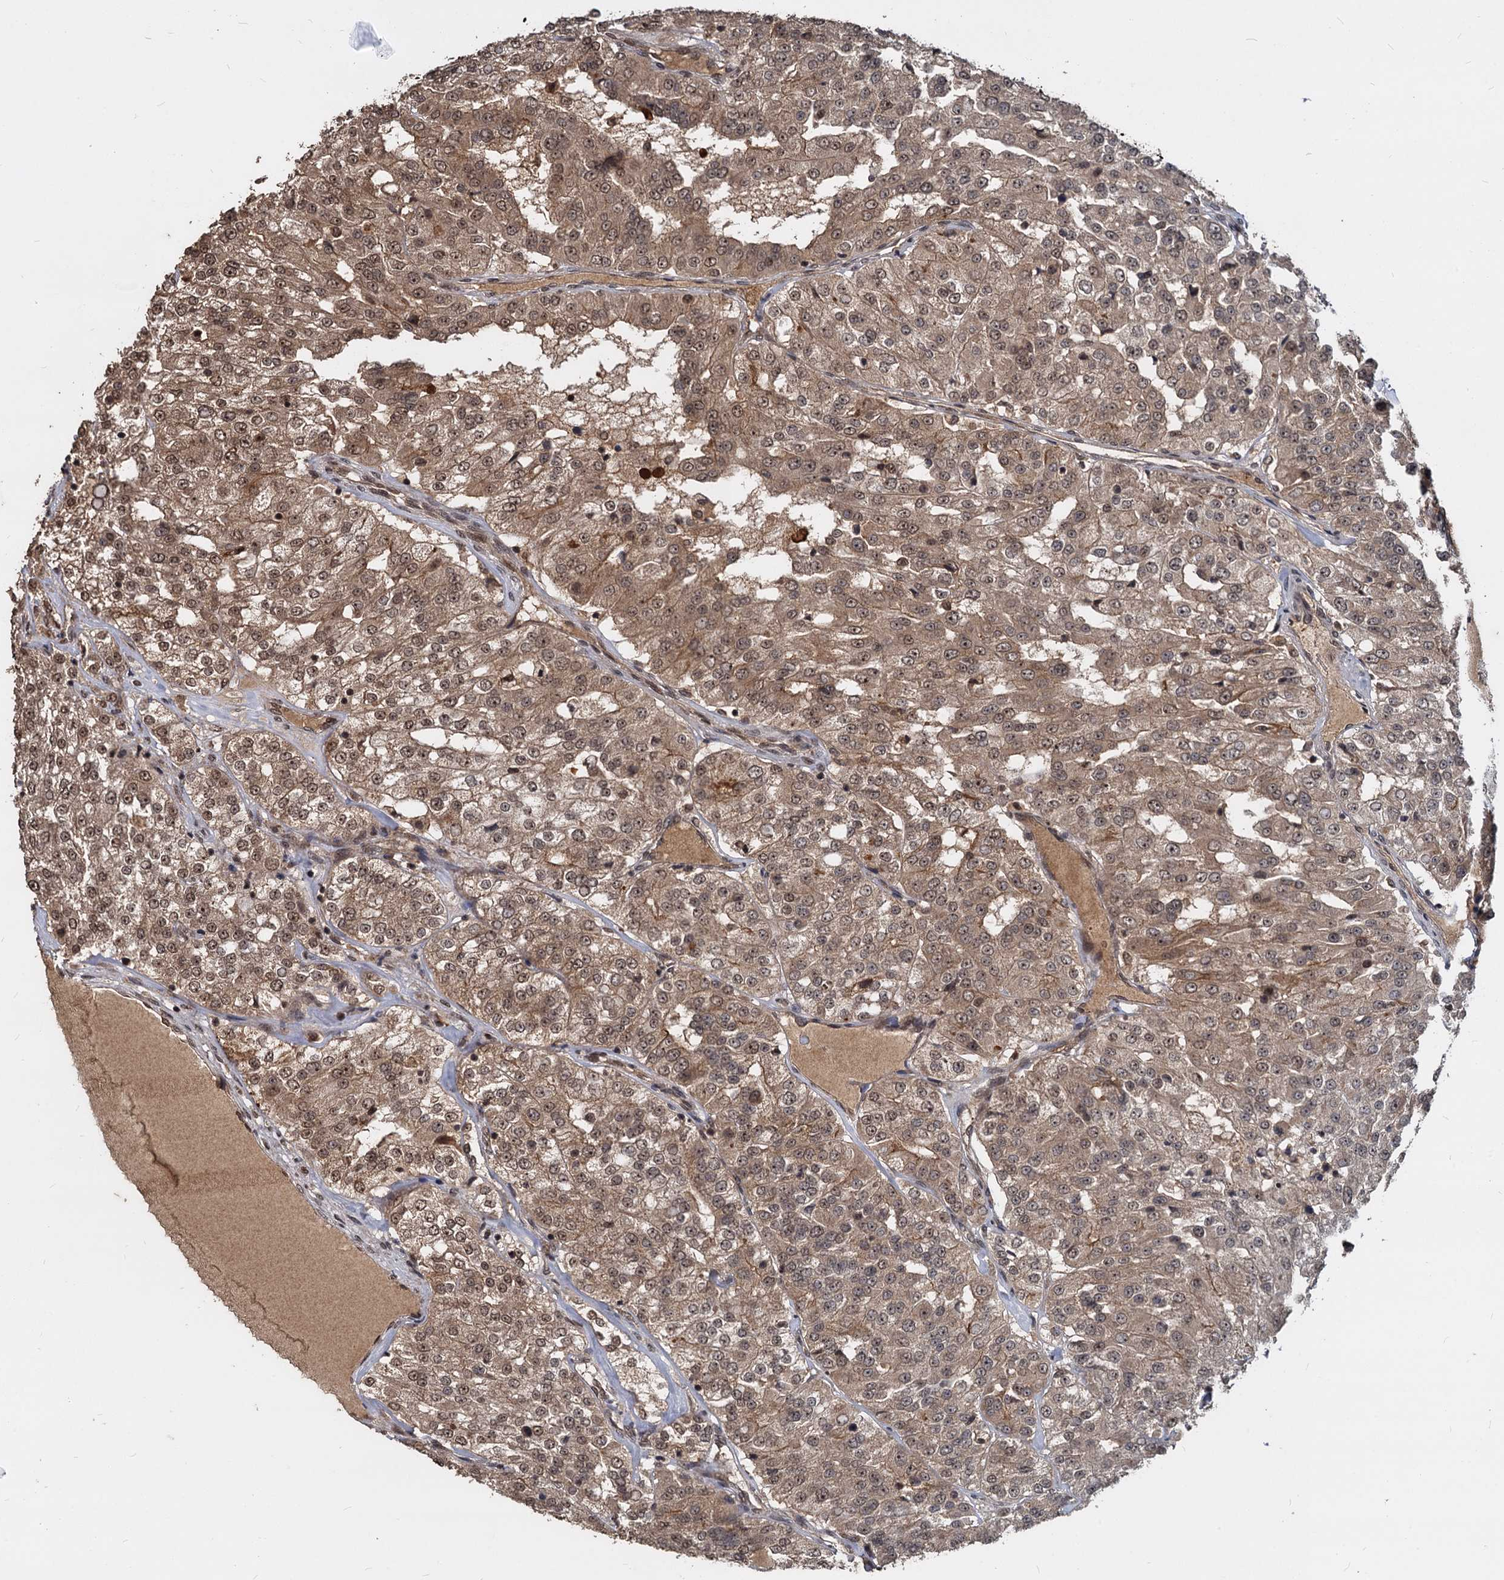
{"staining": {"intensity": "moderate", "quantity": ">75%", "location": "cytoplasmic/membranous,nuclear"}, "tissue": "renal cancer", "cell_type": "Tumor cells", "image_type": "cancer", "snomed": [{"axis": "morphology", "description": "Adenocarcinoma, NOS"}, {"axis": "topography", "description": "Kidney"}], "caption": "Protein expression analysis of renal adenocarcinoma shows moderate cytoplasmic/membranous and nuclear expression in about >75% of tumor cells.", "gene": "FAM216B", "patient": {"sex": "female", "age": 63}}